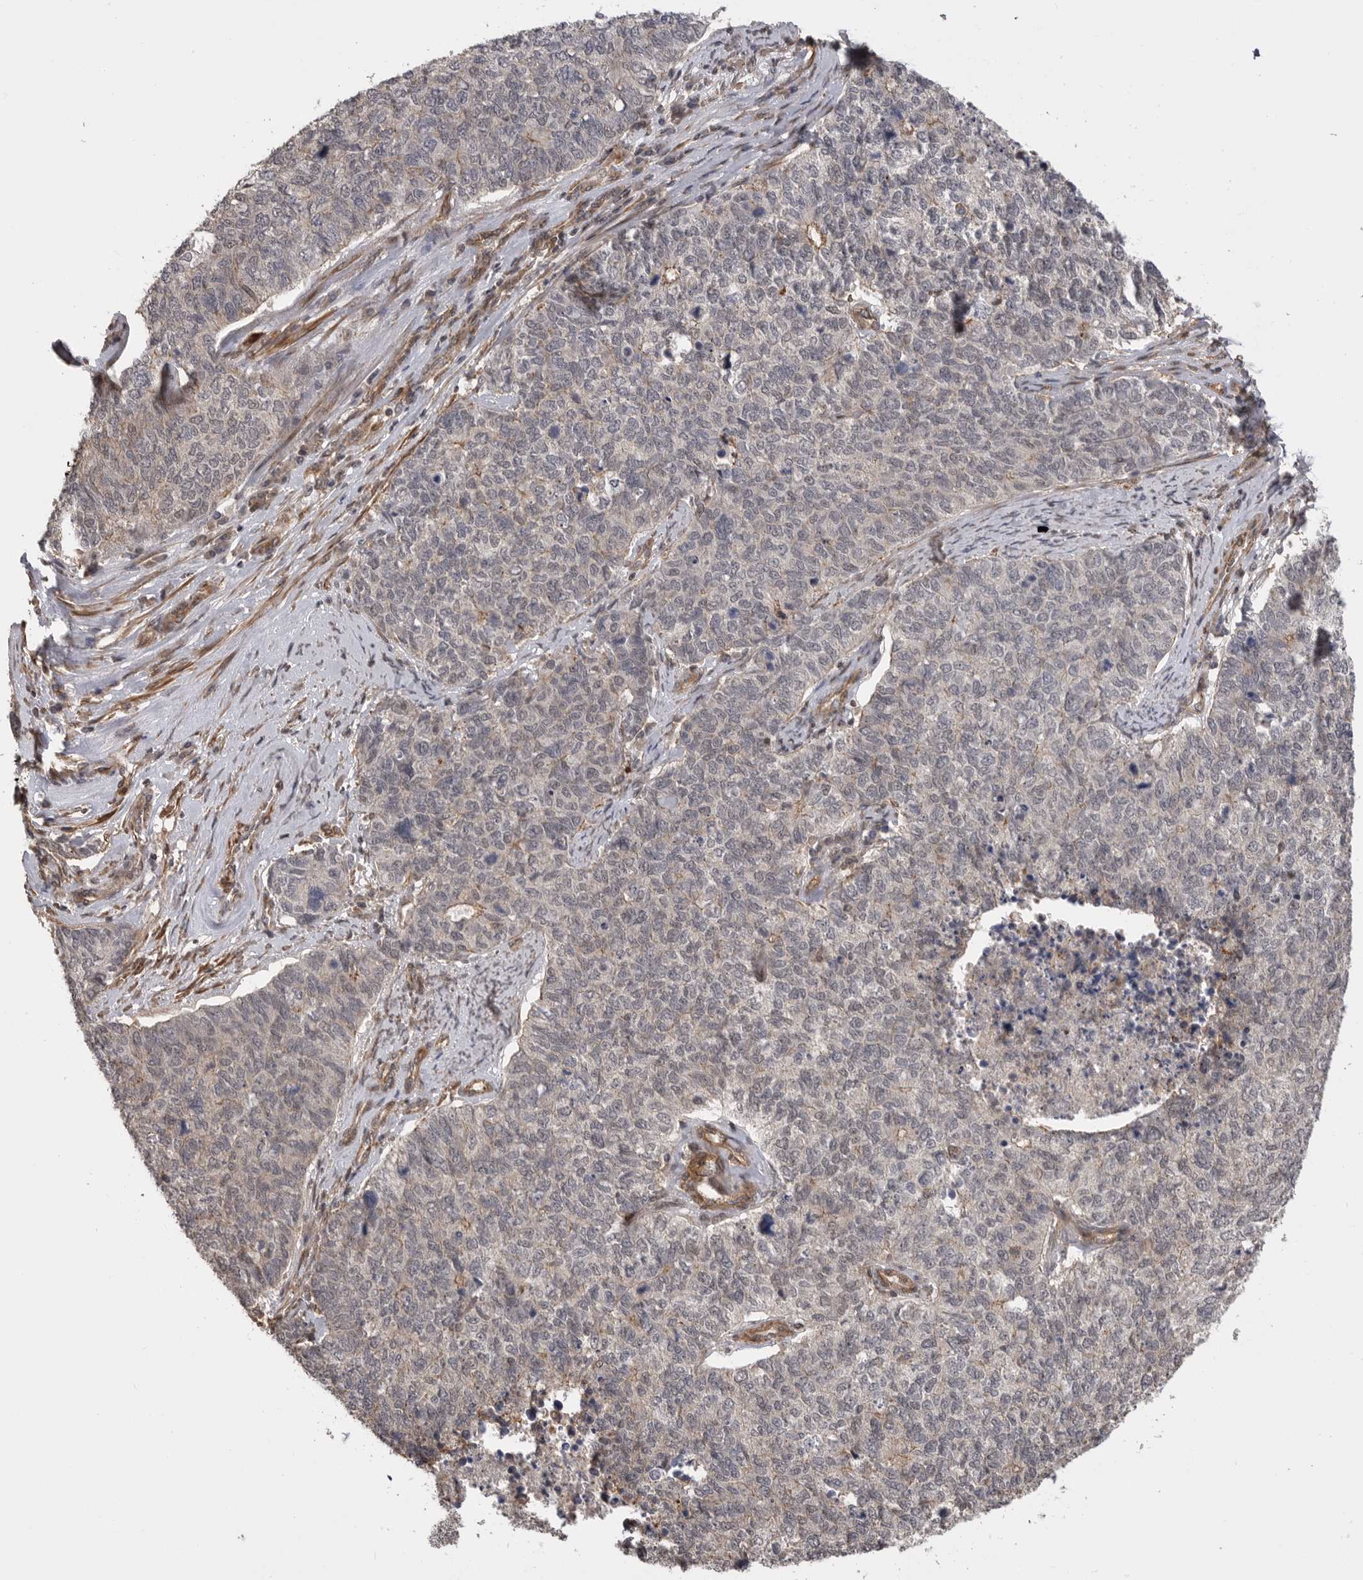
{"staining": {"intensity": "negative", "quantity": "none", "location": "none"}, "tissue": "cervical cancer", "cell_type": "Tumor cells", "image_type": "cancer", "snomed": [{"axis": "morphology", "description": "Squamous cell carcinoma, NOS"}, {"axis": "topography", "description": "Cervix"}], "caption": "Immunohistochemistry (IHC) histopathology image of cervical cancer (squamous cell carcinoma) stained for a protein (brown), which shows no positivity in tumor cells. The staining is performed using DAB brown chromogen with nuclei counter-stained in using hematoxylin.", "gene": "TRIM56", "patient": {"sex": "female", "age": 63}}